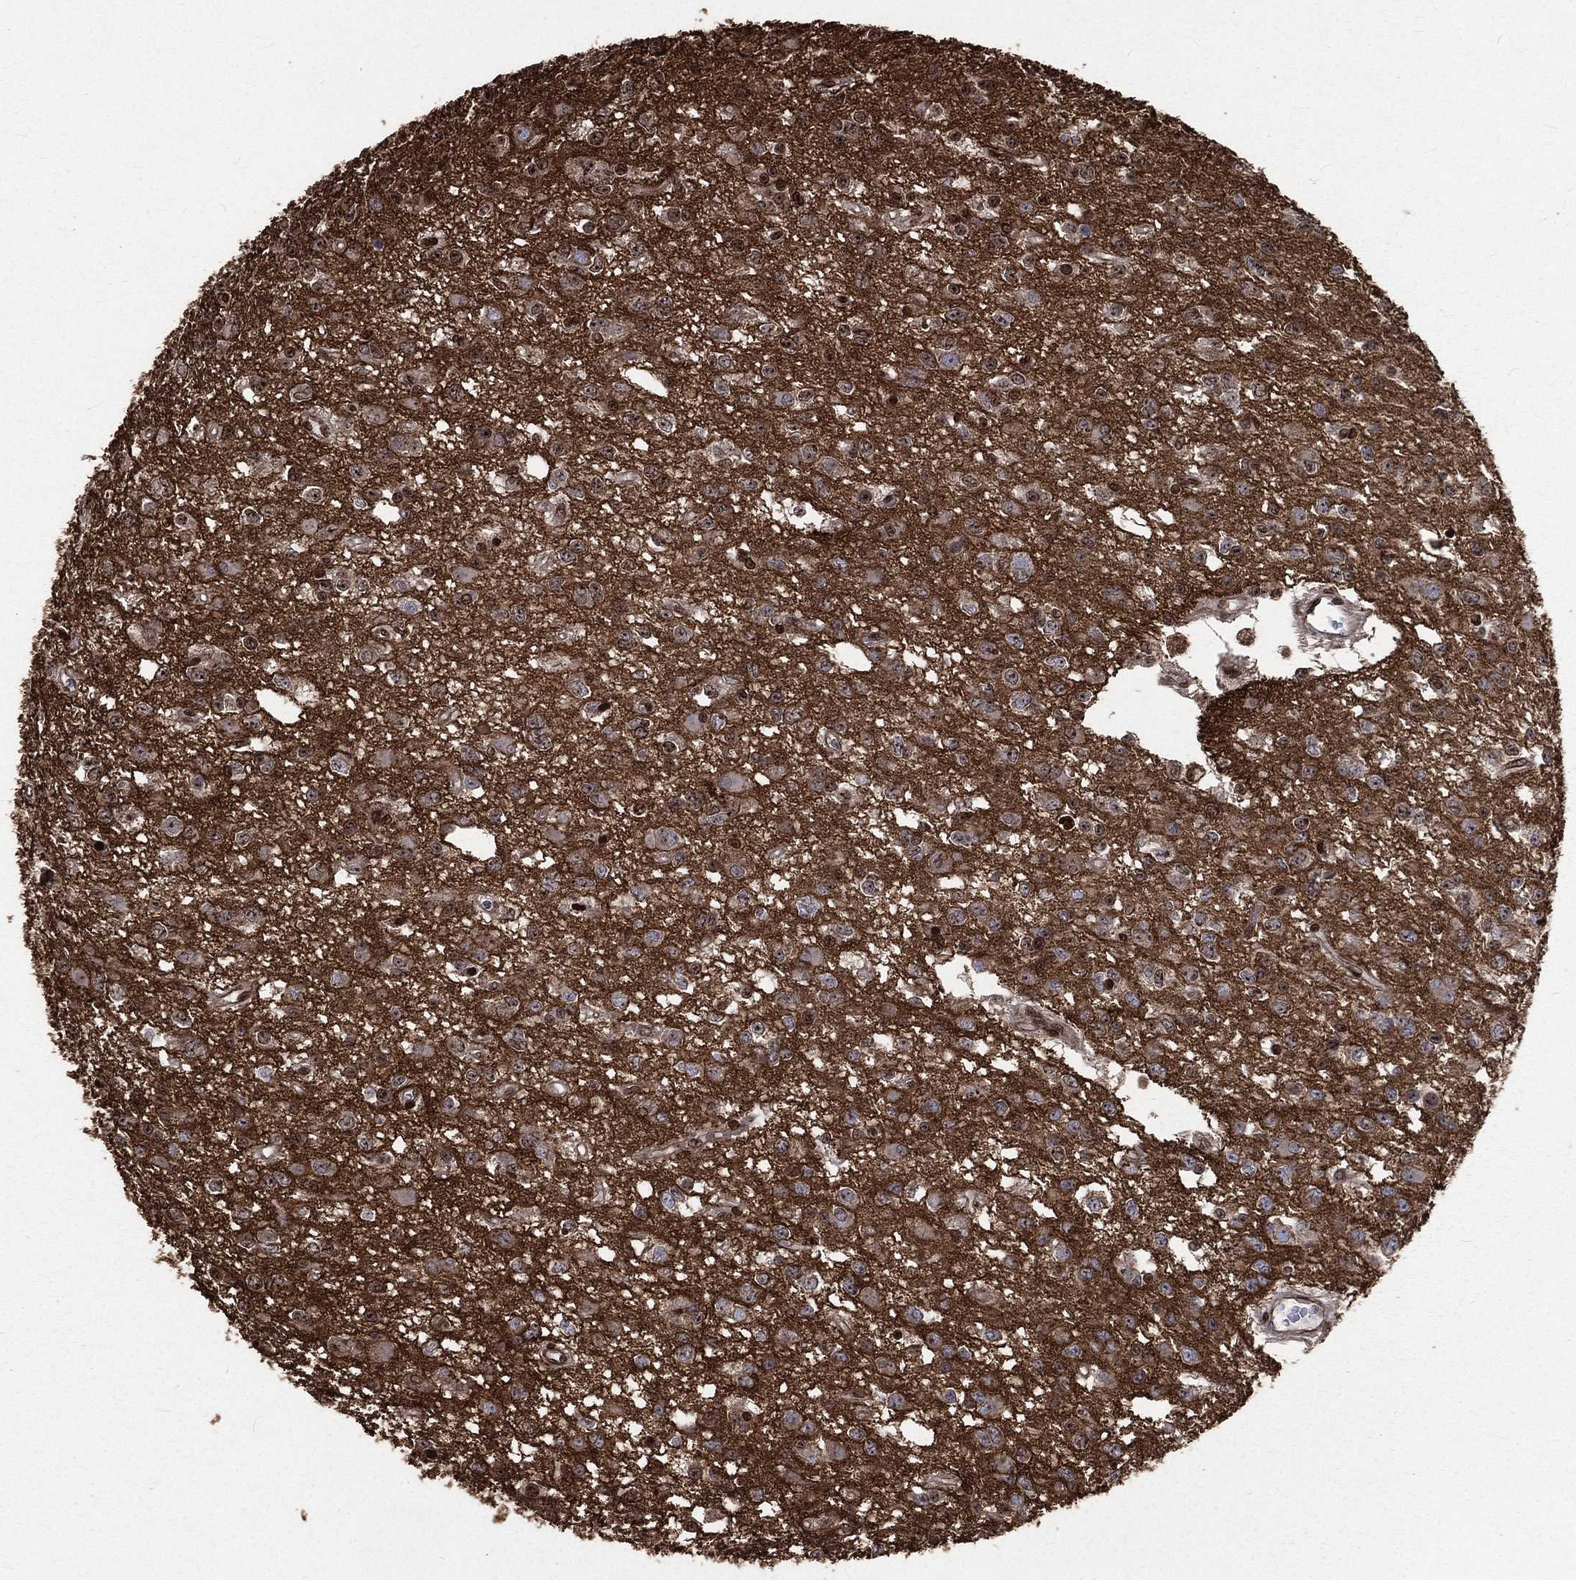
{"staining": {"intensity": "strong", "quantity": "25%-75%", "location": "nuclear"}, "tissue": "glioma", "cell_type": "Tumor cells", "image_type": "cancer", "snomed": [{"axis": "morphology", "description": "Glioma, malignant, Low grade"}, {"axis": "topography", "description": "Brain"}], "caption": "Strong nuclear expression is present in approximately 25%-75% of tumor cells in glioma.", "gene": "BASP1", "patient": {"sex": "female", "age": 45}}